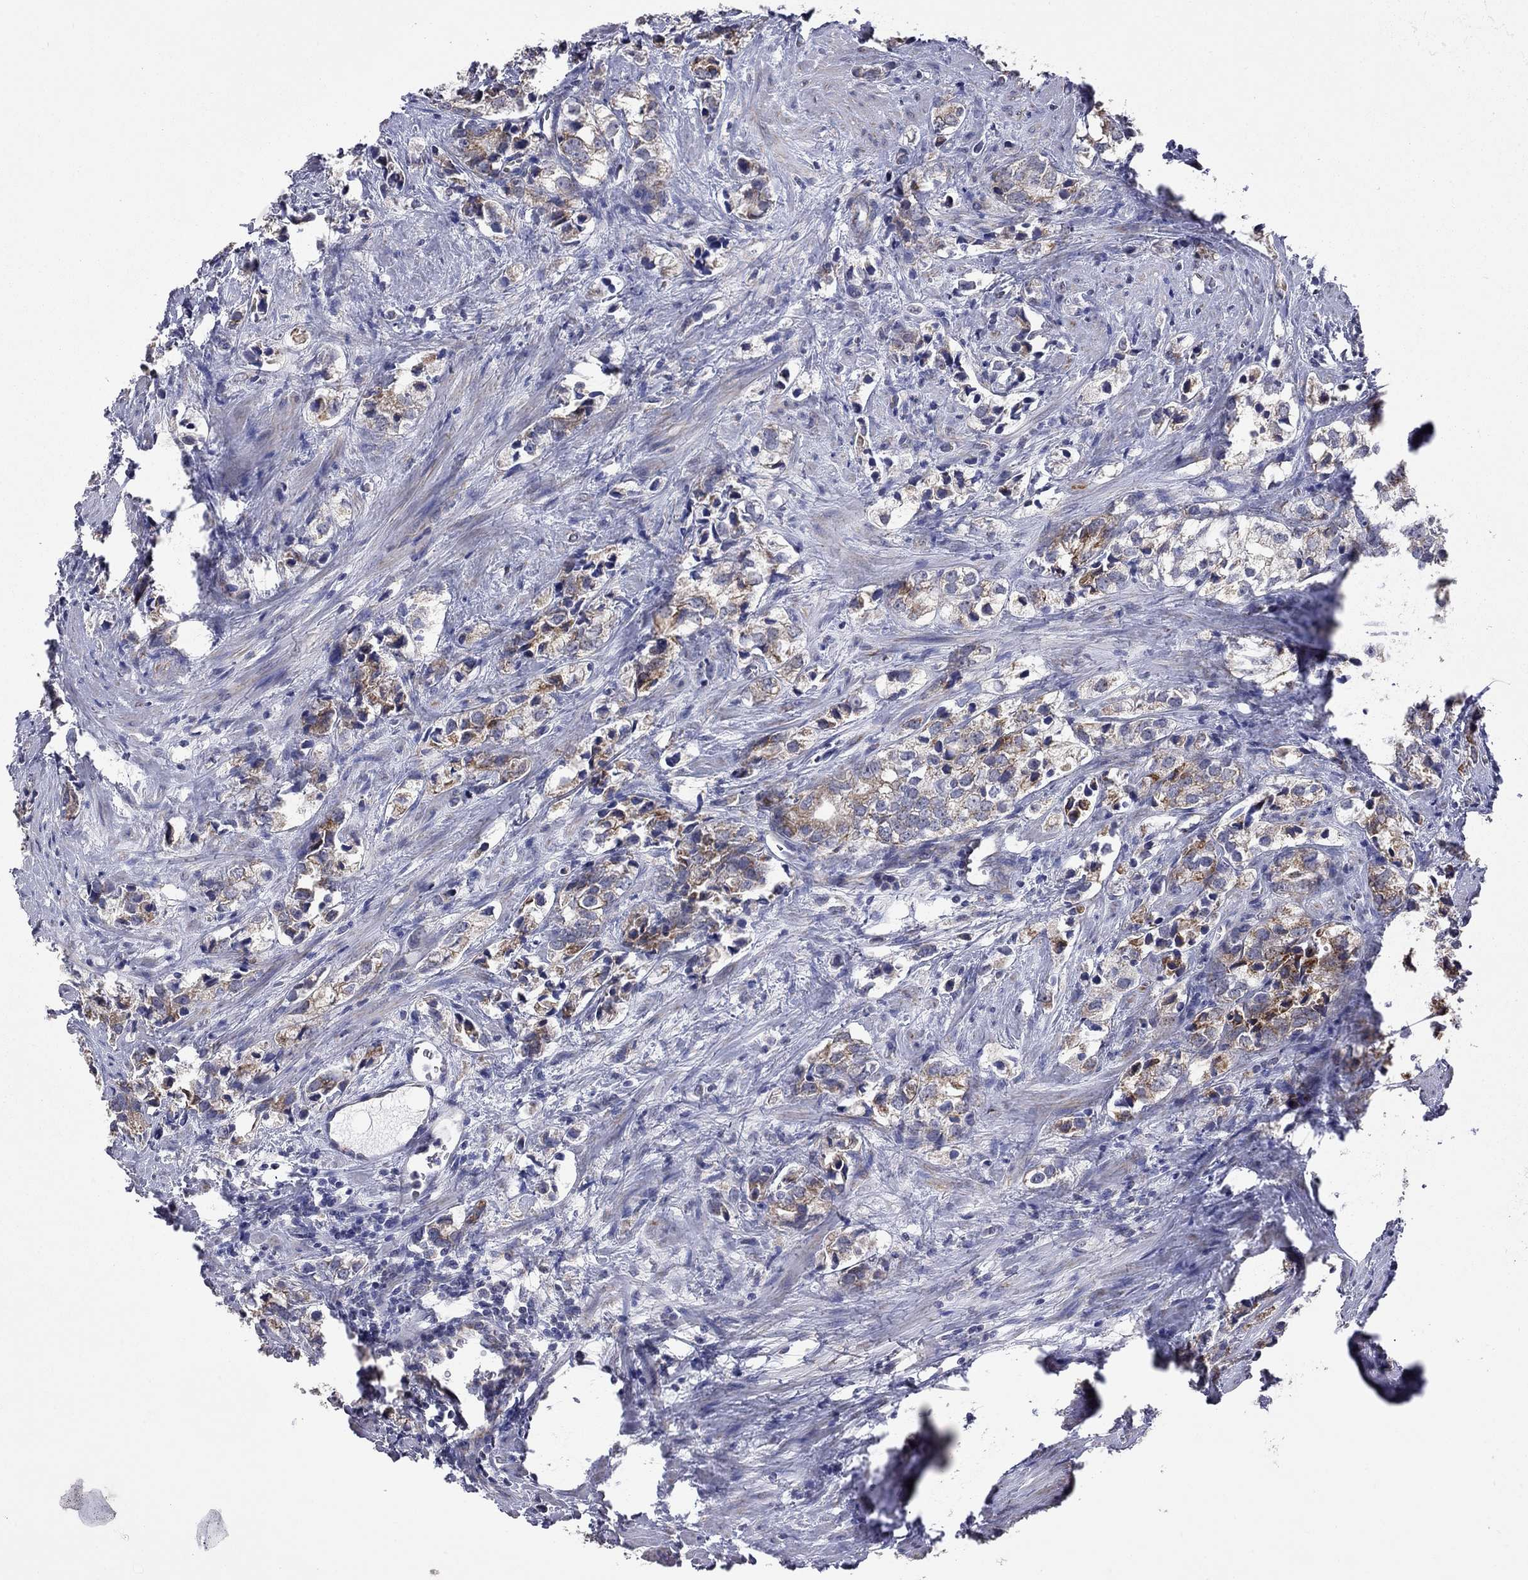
{"staining": {"intensity": "strong", "quantity": "25%-75%", "location": "cytoplasmic/membranous"}, "tissue": "prostate cancer", "cell_type": "Tumor cells", "image_type": "cancer", "snomed": [{"axis": "morphology", "description": "Adenocarcinoma, NOS"}, {"axis": "topography", "description": "Prostate and seminal vesicle, NOS"}], "caption": "Tumor cells reveal high levels of strong cytoplasmic/membranous expression in approximately 25%-75% of cells in prostate cancer (adenocarcinoma). (DAB (3,3'-diaminobenzidine) = brown stain, brightfield microscopy at high magnification).", "gene": "NDUFB1", "patient": {"sex": "male", "age": 63}}